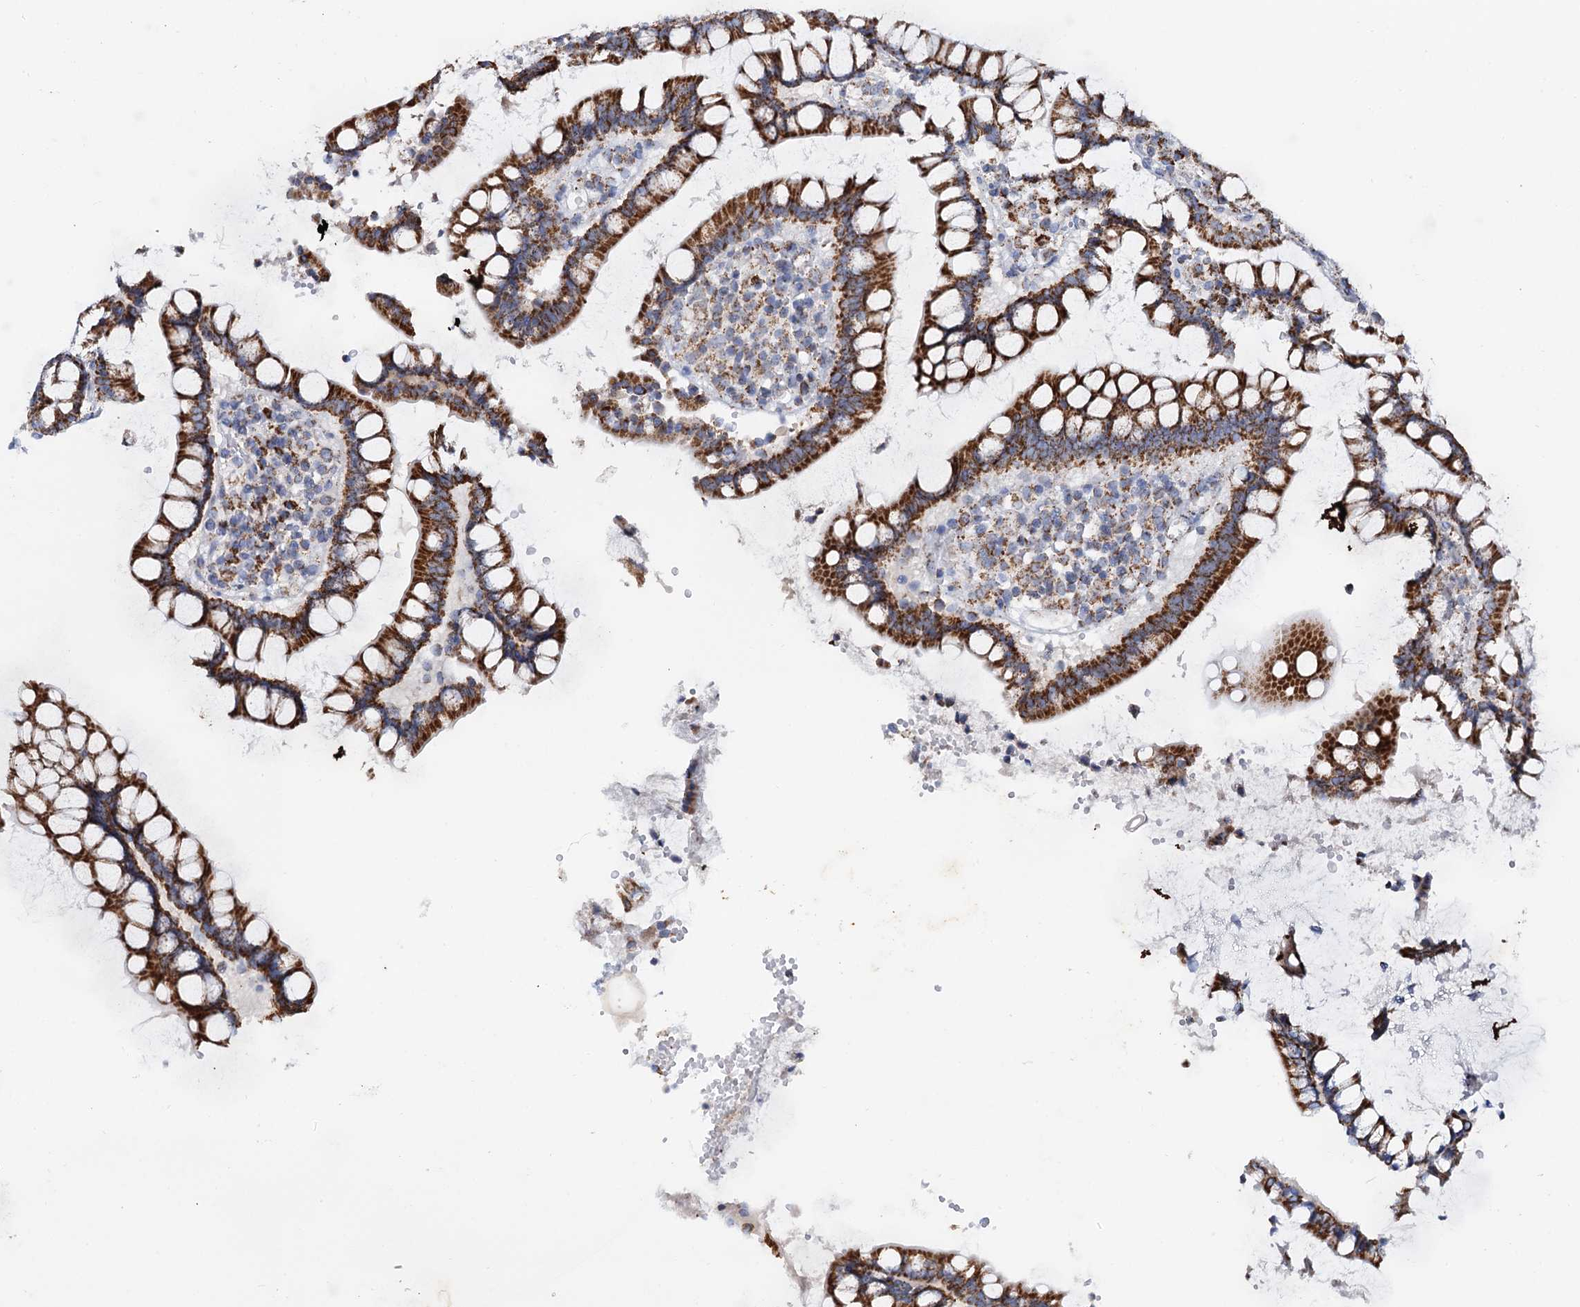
{"staining": {"intensity": "negative", "quantity": "none", "location": "none"}, "tissue": "colon", "cell_type": "Endothelial cells", "image_type": "normal", "snomed": [{"axis": "morphology", "description": "Normal tissue, NOS"}, {"axis": "topography", "description": "Colon"}], "caption": "This histopathology image is of benign colon stained with immunohistochemistry to label a protein in brown with the nuclei are counter-stained blue. There is no expression in endothelial cells.", "gene": "C2CD3", "patient": {"sex": "female", "age": 79}}